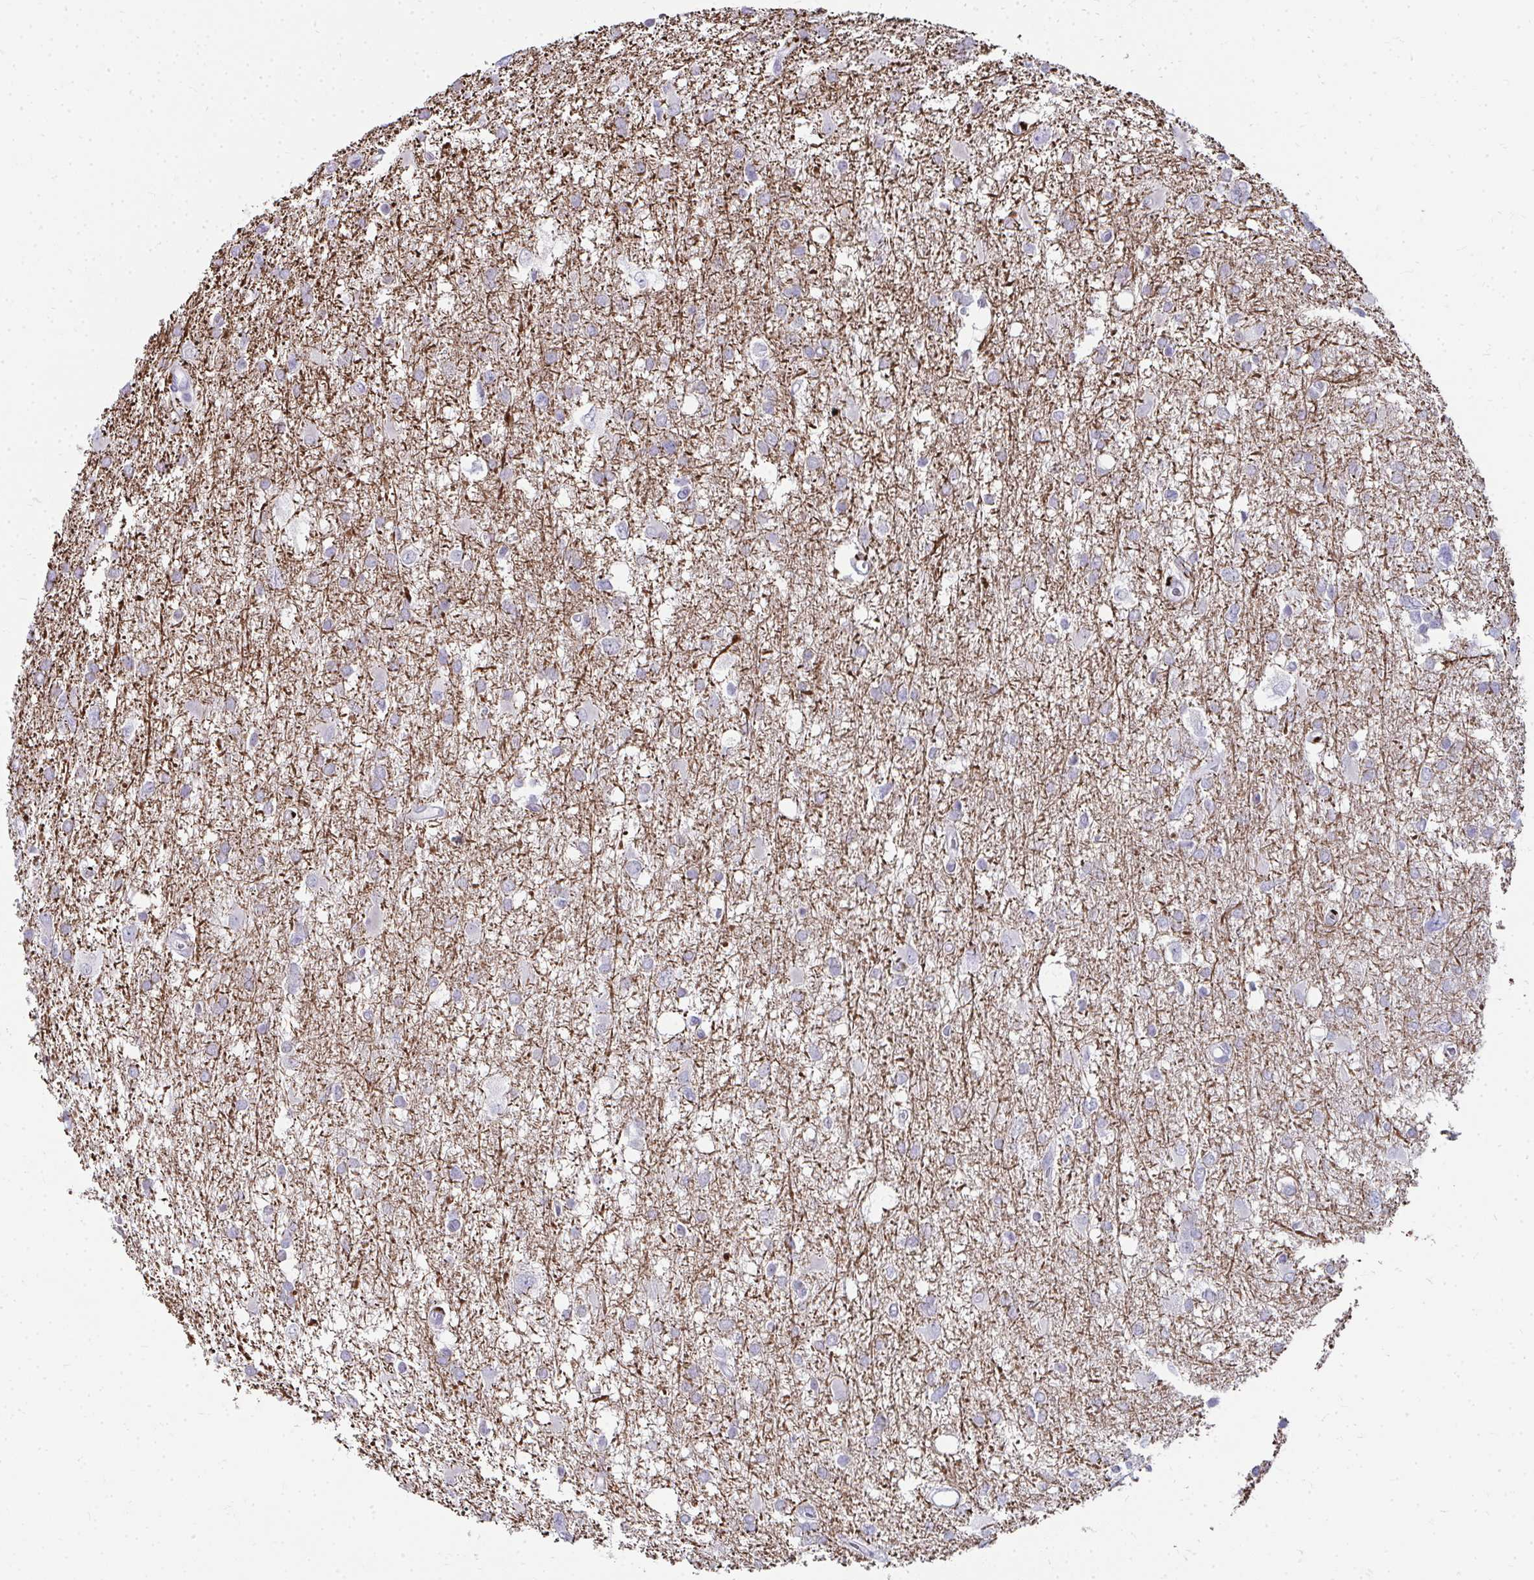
{"staining": {"intensity": "negative", "quantity": "none", "location": "none"}, "tissue": "glioma", "cell_type": "Tumor cells", "image_type": "cancer", "snomed": [{"axis": "morphology", "description": "Glioma, malignant, High grade"}, {"axis": "topography", "description": "Brain"}], "caption": "High power microscopy histopathology image of an immunohistochemistry (IHC) micrograph of malignant glioma (high-grade), revealing no significant positivity in tumor cells.", "gene": "CD163", "patient": {"sex": "male", "age": 61}}